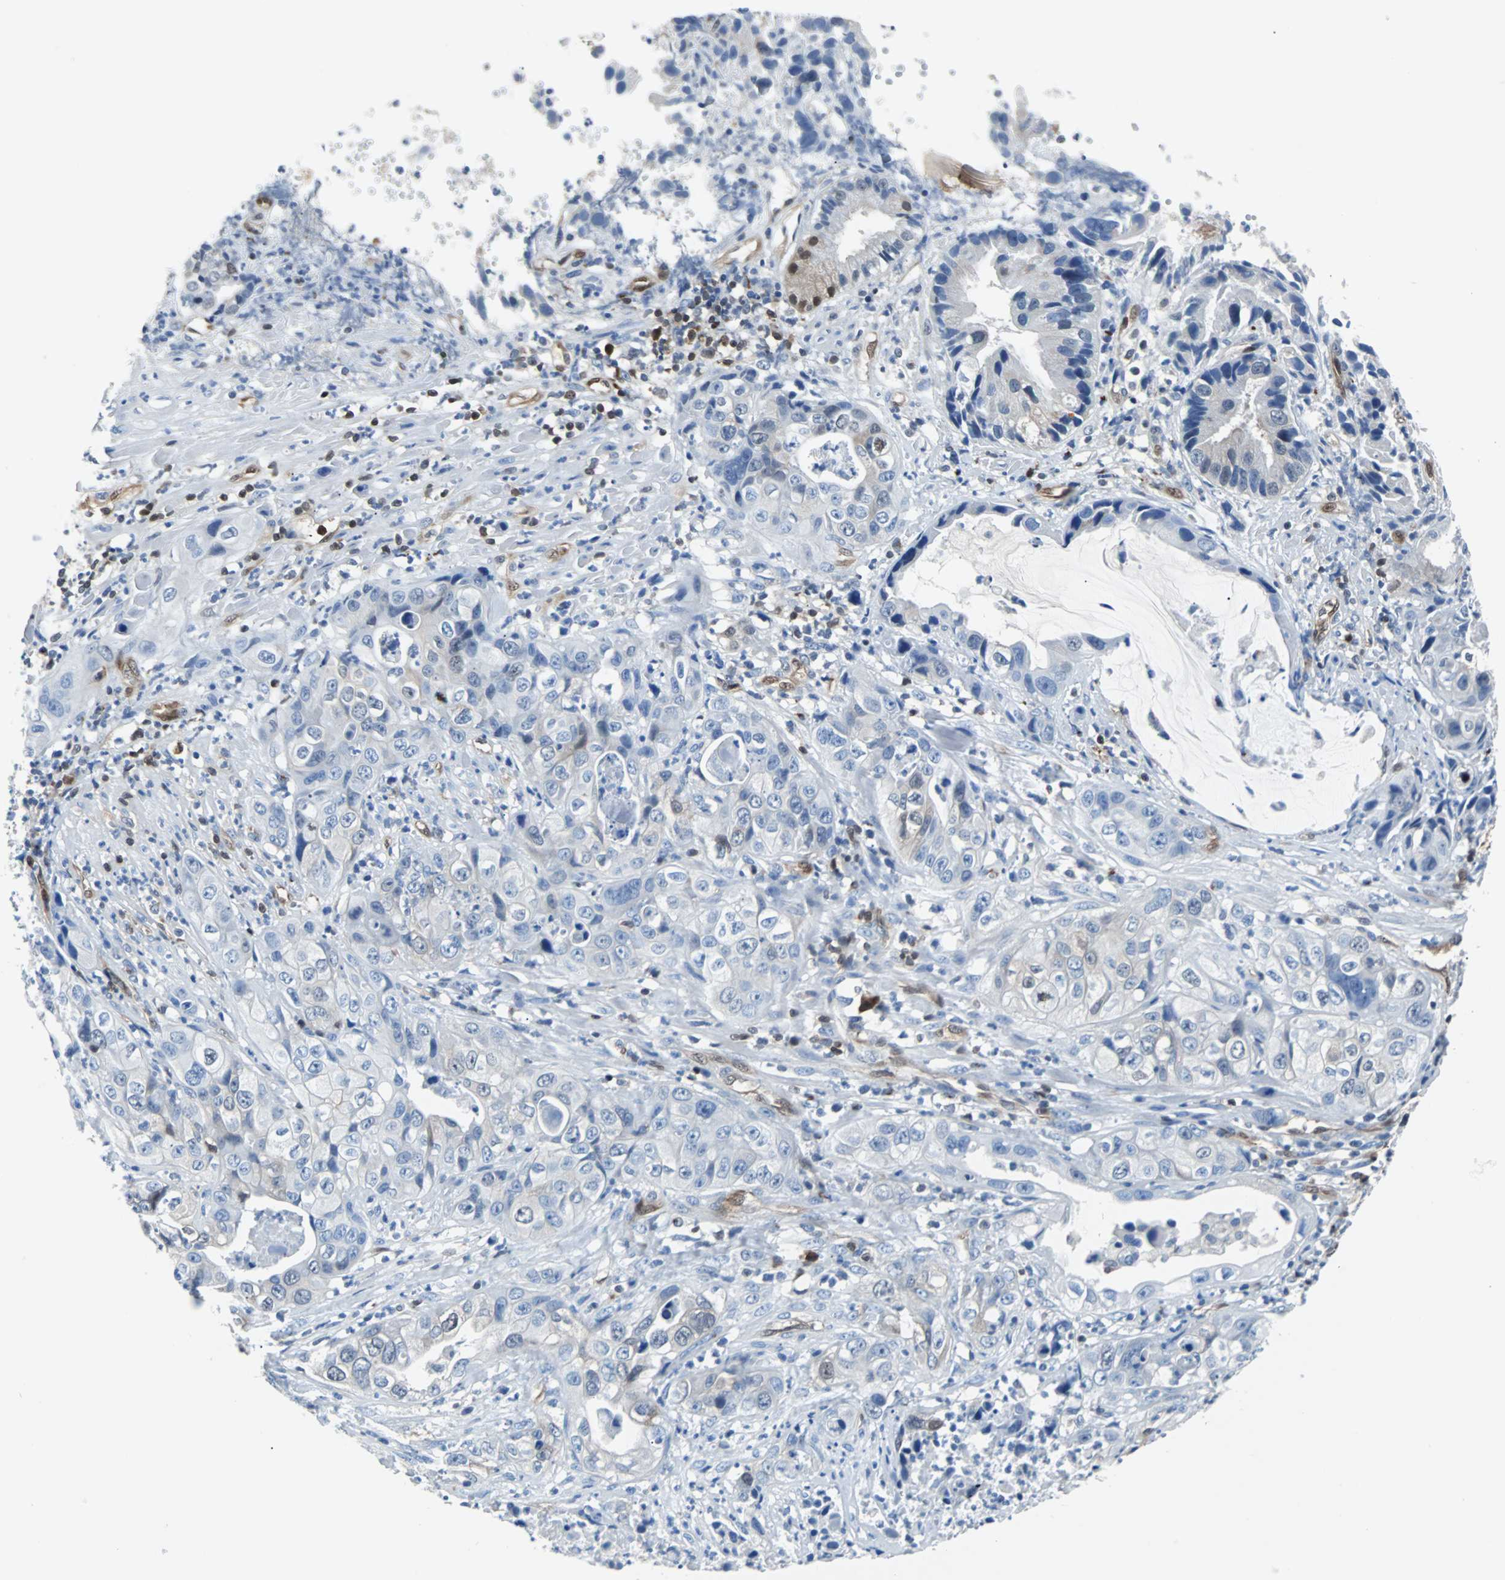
{"staining": {"intensity": "negative", "quantity": "none", "location": "none"}, "tissue": "liver cancer", "cell_type": "Tumor cells", "image_type": "cancer", "snomed": [{"axis": "morphology", "description": "Cholangiocarcinoma"}, {"axis": "topography", "description": "Liver"}], "caption": "Immunohistochemical staining of cholangiocarcinoma (liver) demonstrates no significant expression in tumor cells. (DAB immunohistochemistry, high magnification).", "gene": "MAP2K6", "patient": {"sex": "female", "age": 61}}